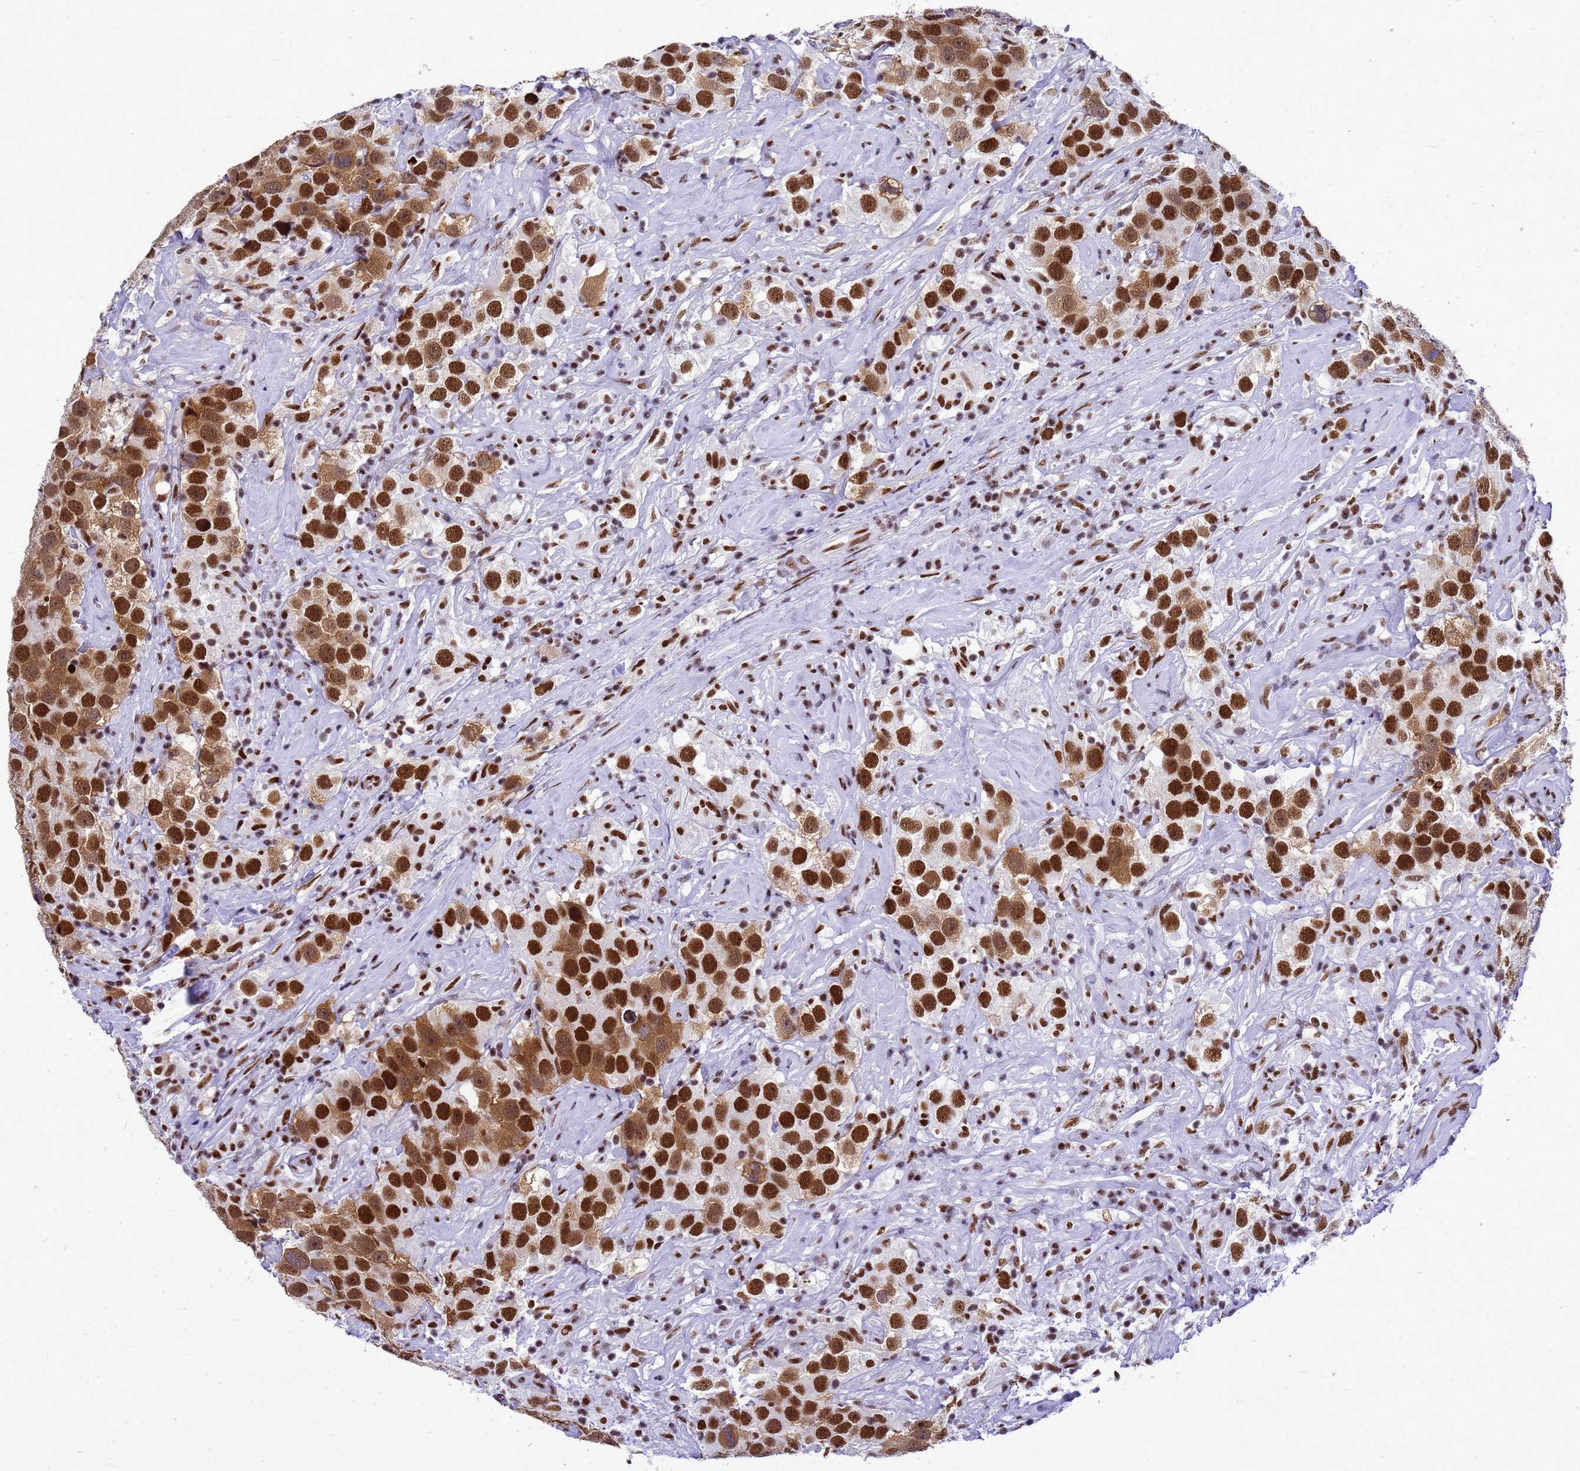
{"staining": {"intensity": "strong", "quantity": ">75%", "location": "nuclear"}, "tissue": "testis cancer", "cell_type": "Tumor cells", "image_type": "cancer", "snomed": [{"axis": "morphology", "description": "Seminoma, NOS"}, {"axis": "topography", "description": "Testis"}], "caption": "An immunohistochemistry (IHC) histopathology image of neoplastic tissue is shown. Protein staining in brown labels strong nuclear positivity in seminoma (testis) within tumor cells.", "gene": "SART3", "patient": {"sex": "male", "age": 49}}